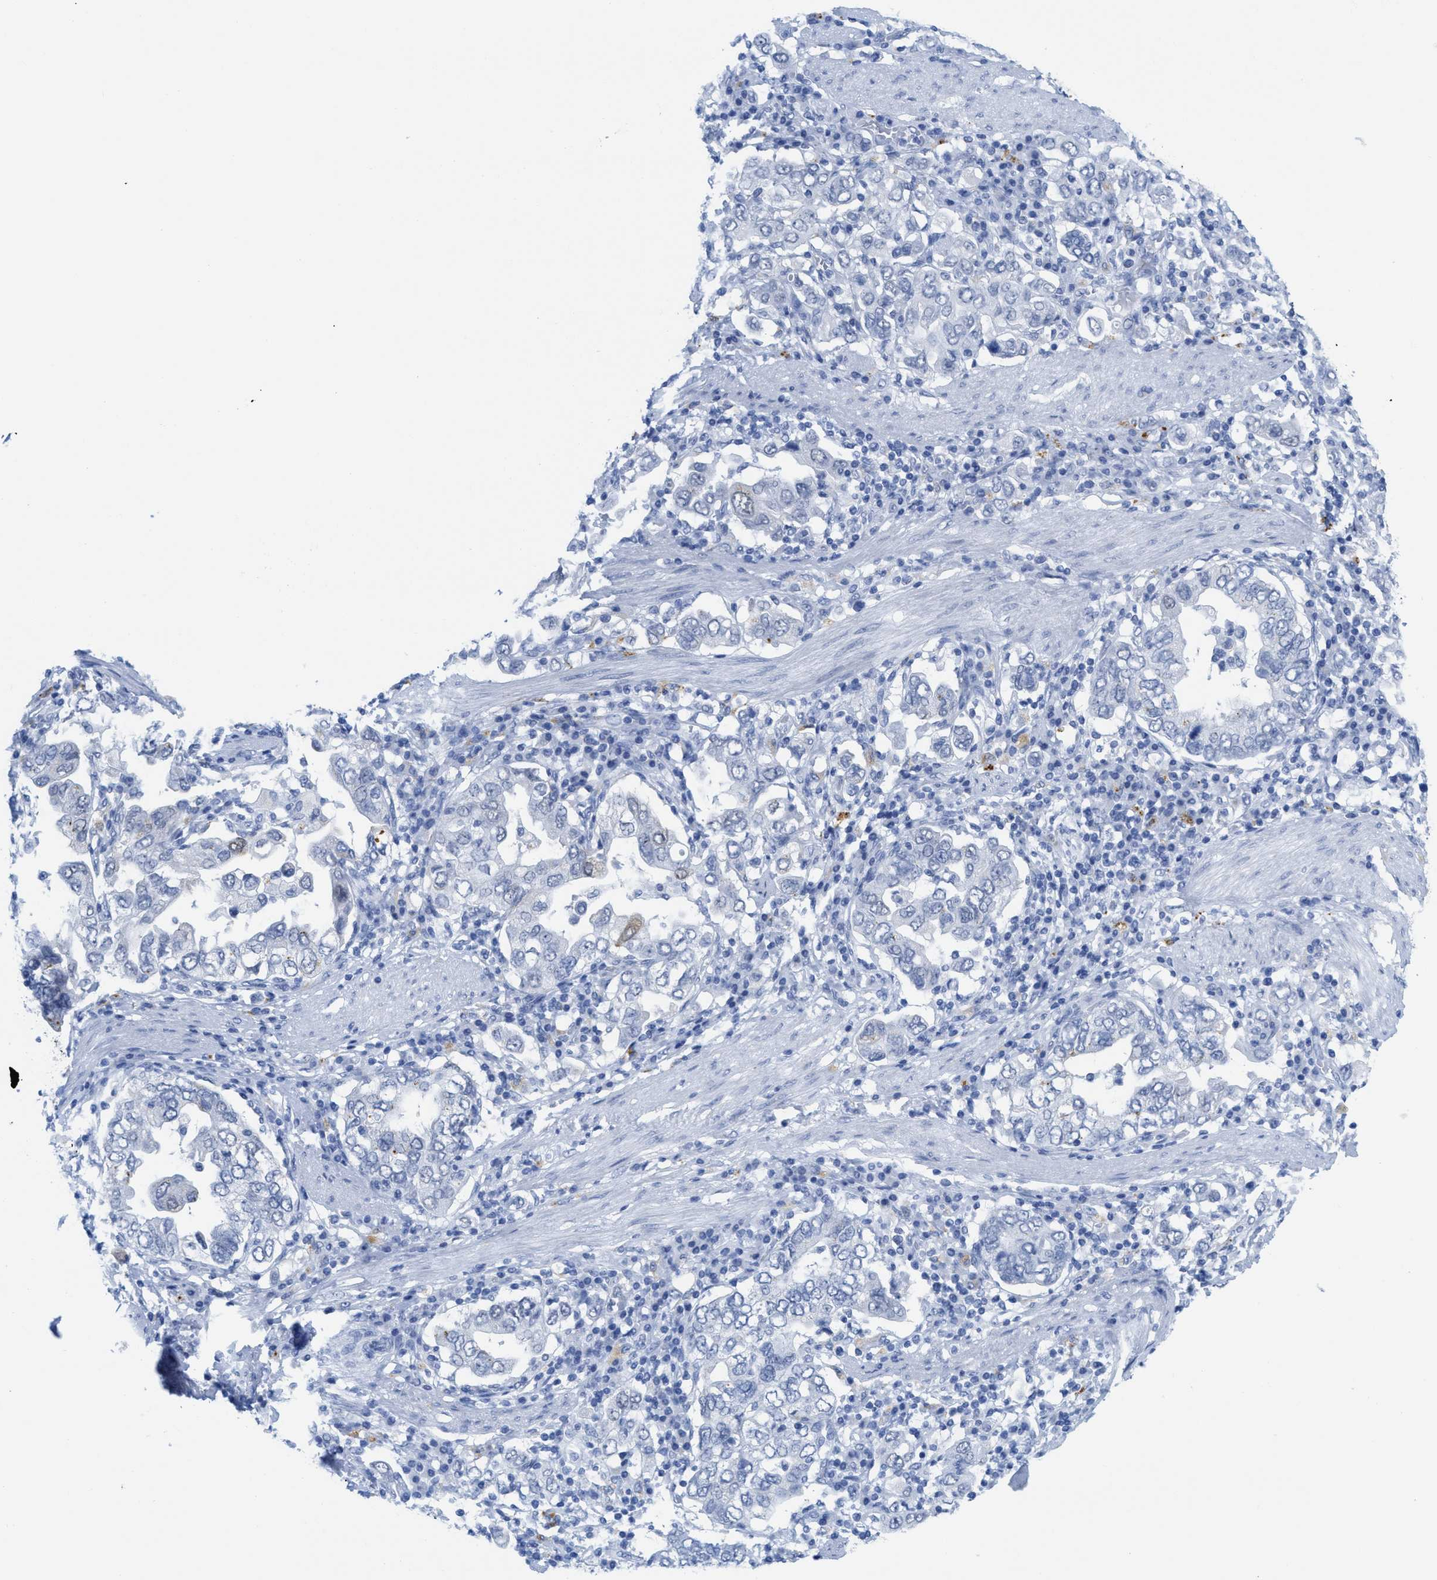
{"staining": {"intensity": "negative", "quantity": "none", "location": "none"}, "tissue": "stomach cancer", "cell_type": "Tumor cells", "image_type": "cancer", "snomed": [{"axis": "morphology", "description": "Adenocarcinoma, NOS"}, {"axis": "topography", "description": "Stomach, upper"}], "caption": "High power microscopy photomicrograph of an immunohistochemistry image of stomach cancer (adenocarcinoma), revealing no significant positivity in tumor cells. (DAB (3,3'-diaminobenzidine) IHC with hematoxylin counter stain).", "gene": "WDR4", "patient": {"sex": "male", "age": 62}}